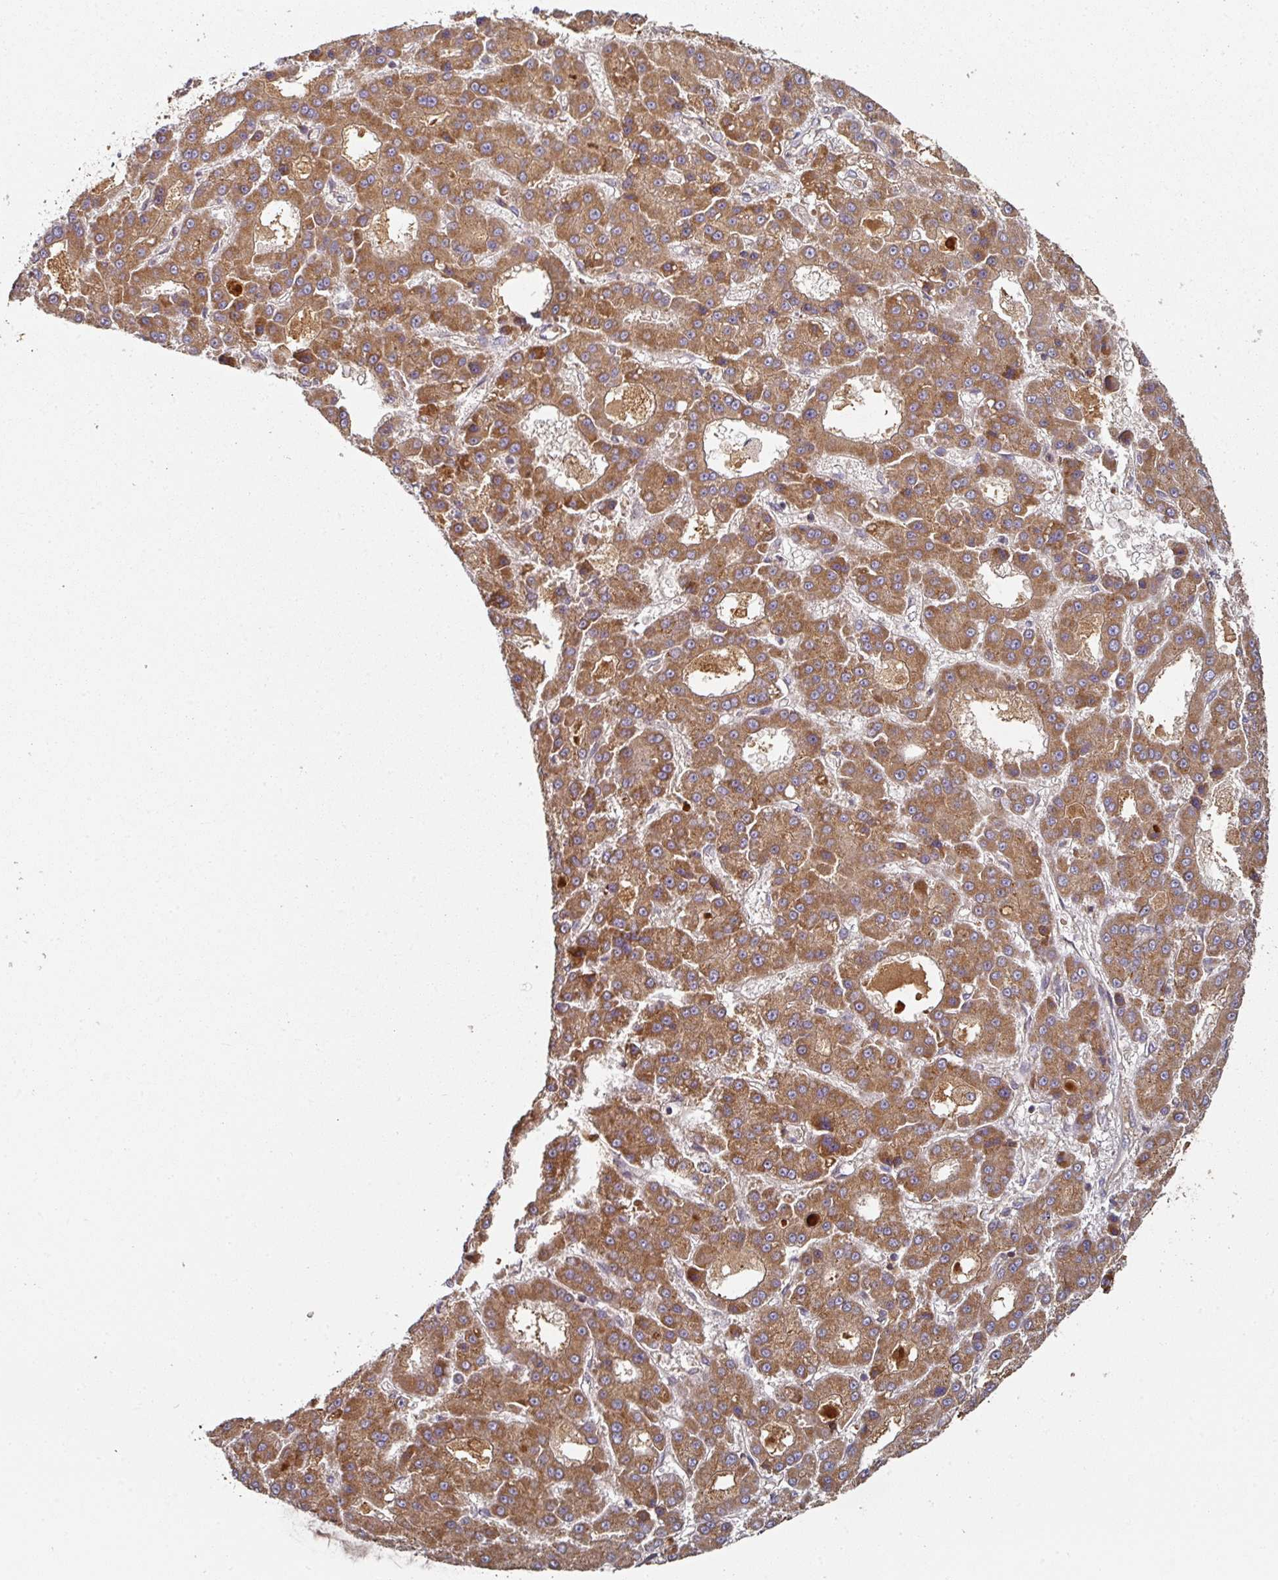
{"staining": {"intensity": "moderate", "quantity": ">75%", "location": "cytoplasmic/membranous"}, "tissue": "liver cancer", "cell_type": "Tumor cells", "image_type": "cancer", "snomed": [{"axis": "morphology", "description": "Carcinoma, Hepatocellular, NOS"}, {"axis": "topography", "description": "Liver"}], "caption": "DAB immunohistochemical staining of liver cancer displays moderate cytoplasmic/membranous protein staining in about >75% of tumor cells.", "gene": "DNAJC7", "patient": {"sex": "male", "age": 70}}